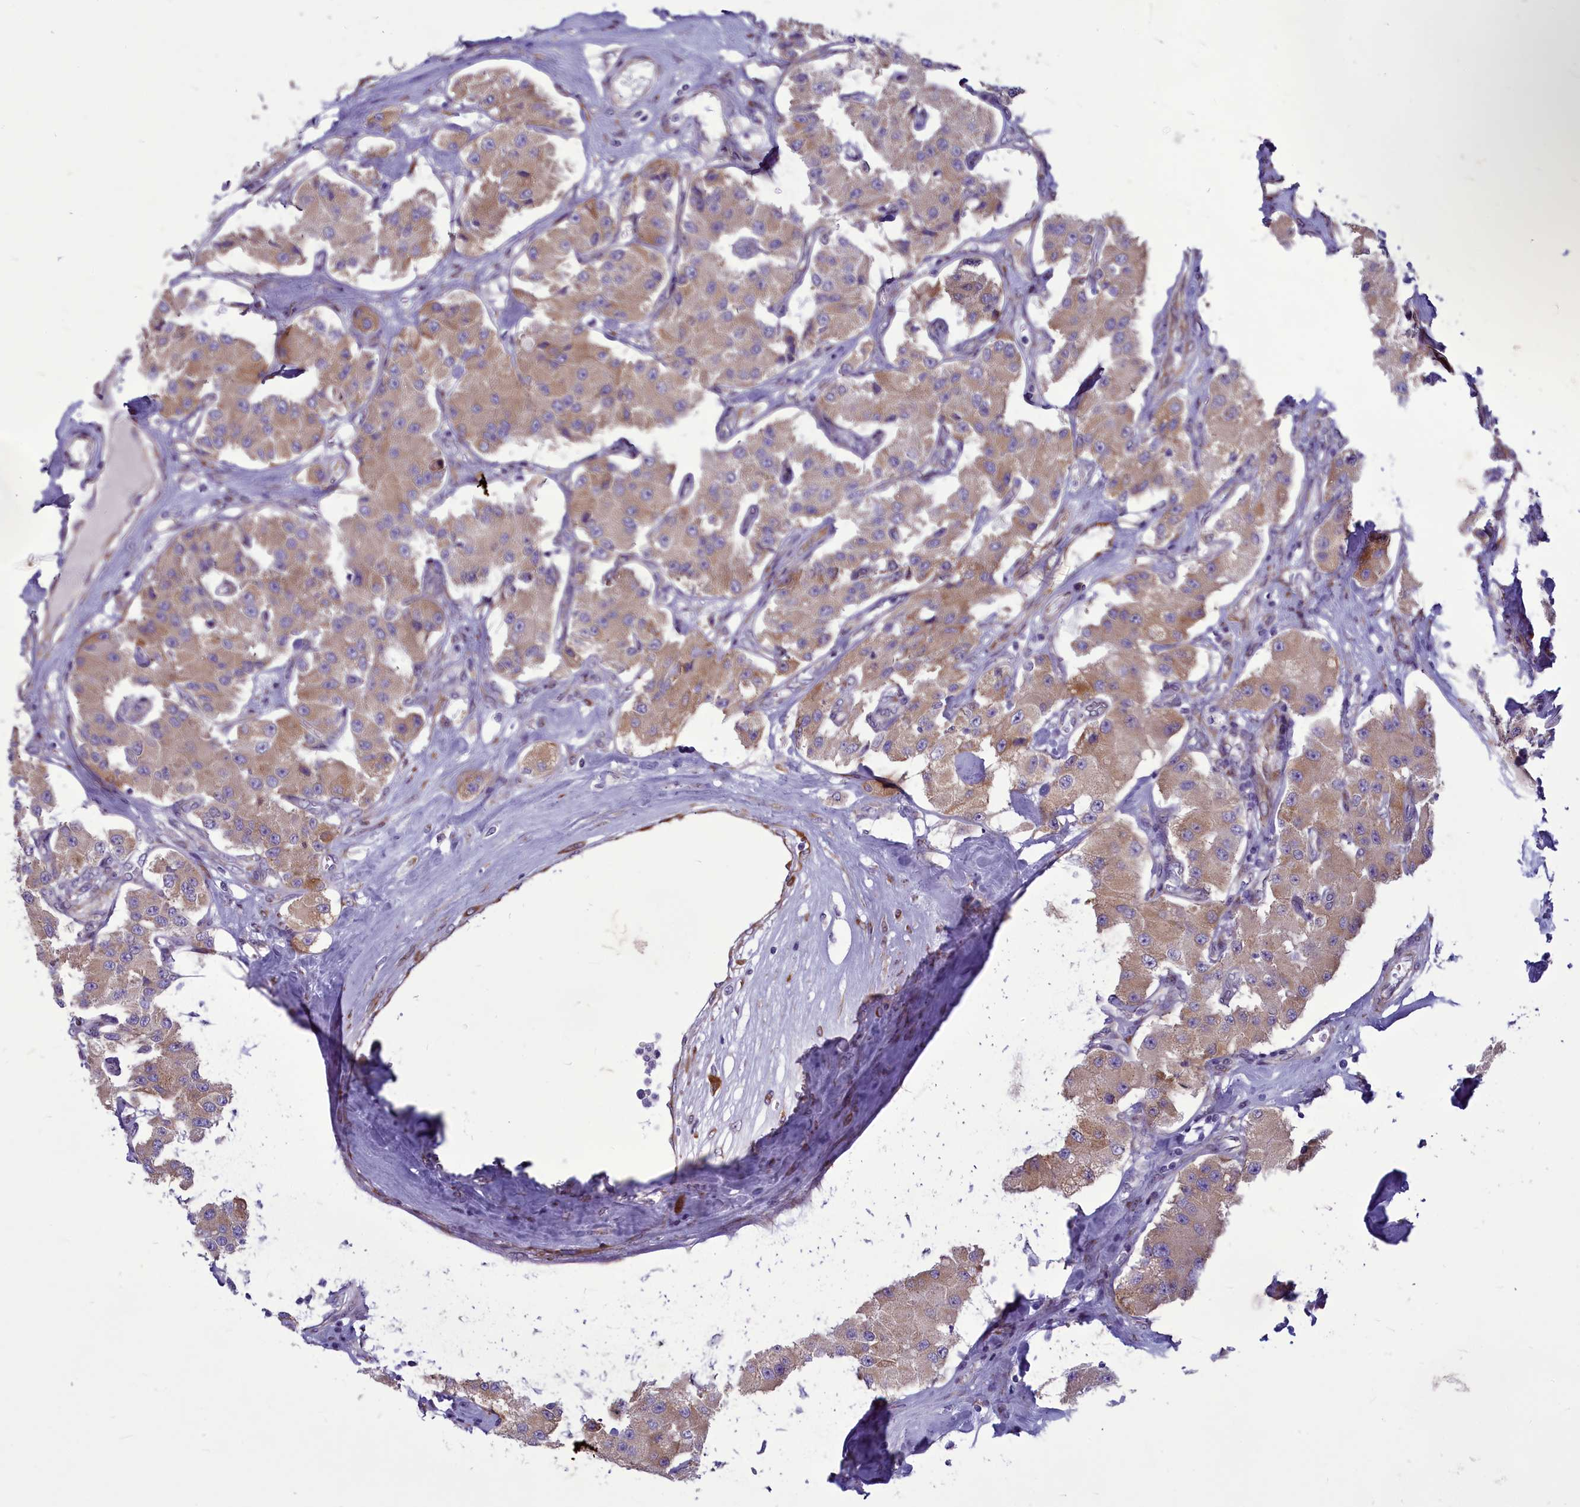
{"staining": {"intensity": "weak", "quantity": ">75%", "location": "cytoplasmic/membranous"}, "tissue": "carcinoid", "cell_type": "Tumor cells", "image_type": "cancer", "snomed": [{"axis": "morphology", "description": "Carcinoid, malignant, NOS"}, {"axis": "topography", "description": "Pancreas"}], "caption": "Immunohistochemistry (IHC) photomicrograph of neoplastic tissue: malignant carcinoid stained using immunohistochemistry reveals low levels of weak protein expression localized specifically in the cytoplasmic/membranous of tumor cells, appearing as a cytoplasmic/membranous brown color.", "gene": "CENATAC", "patient": {"sex": "male", "age": 41}}